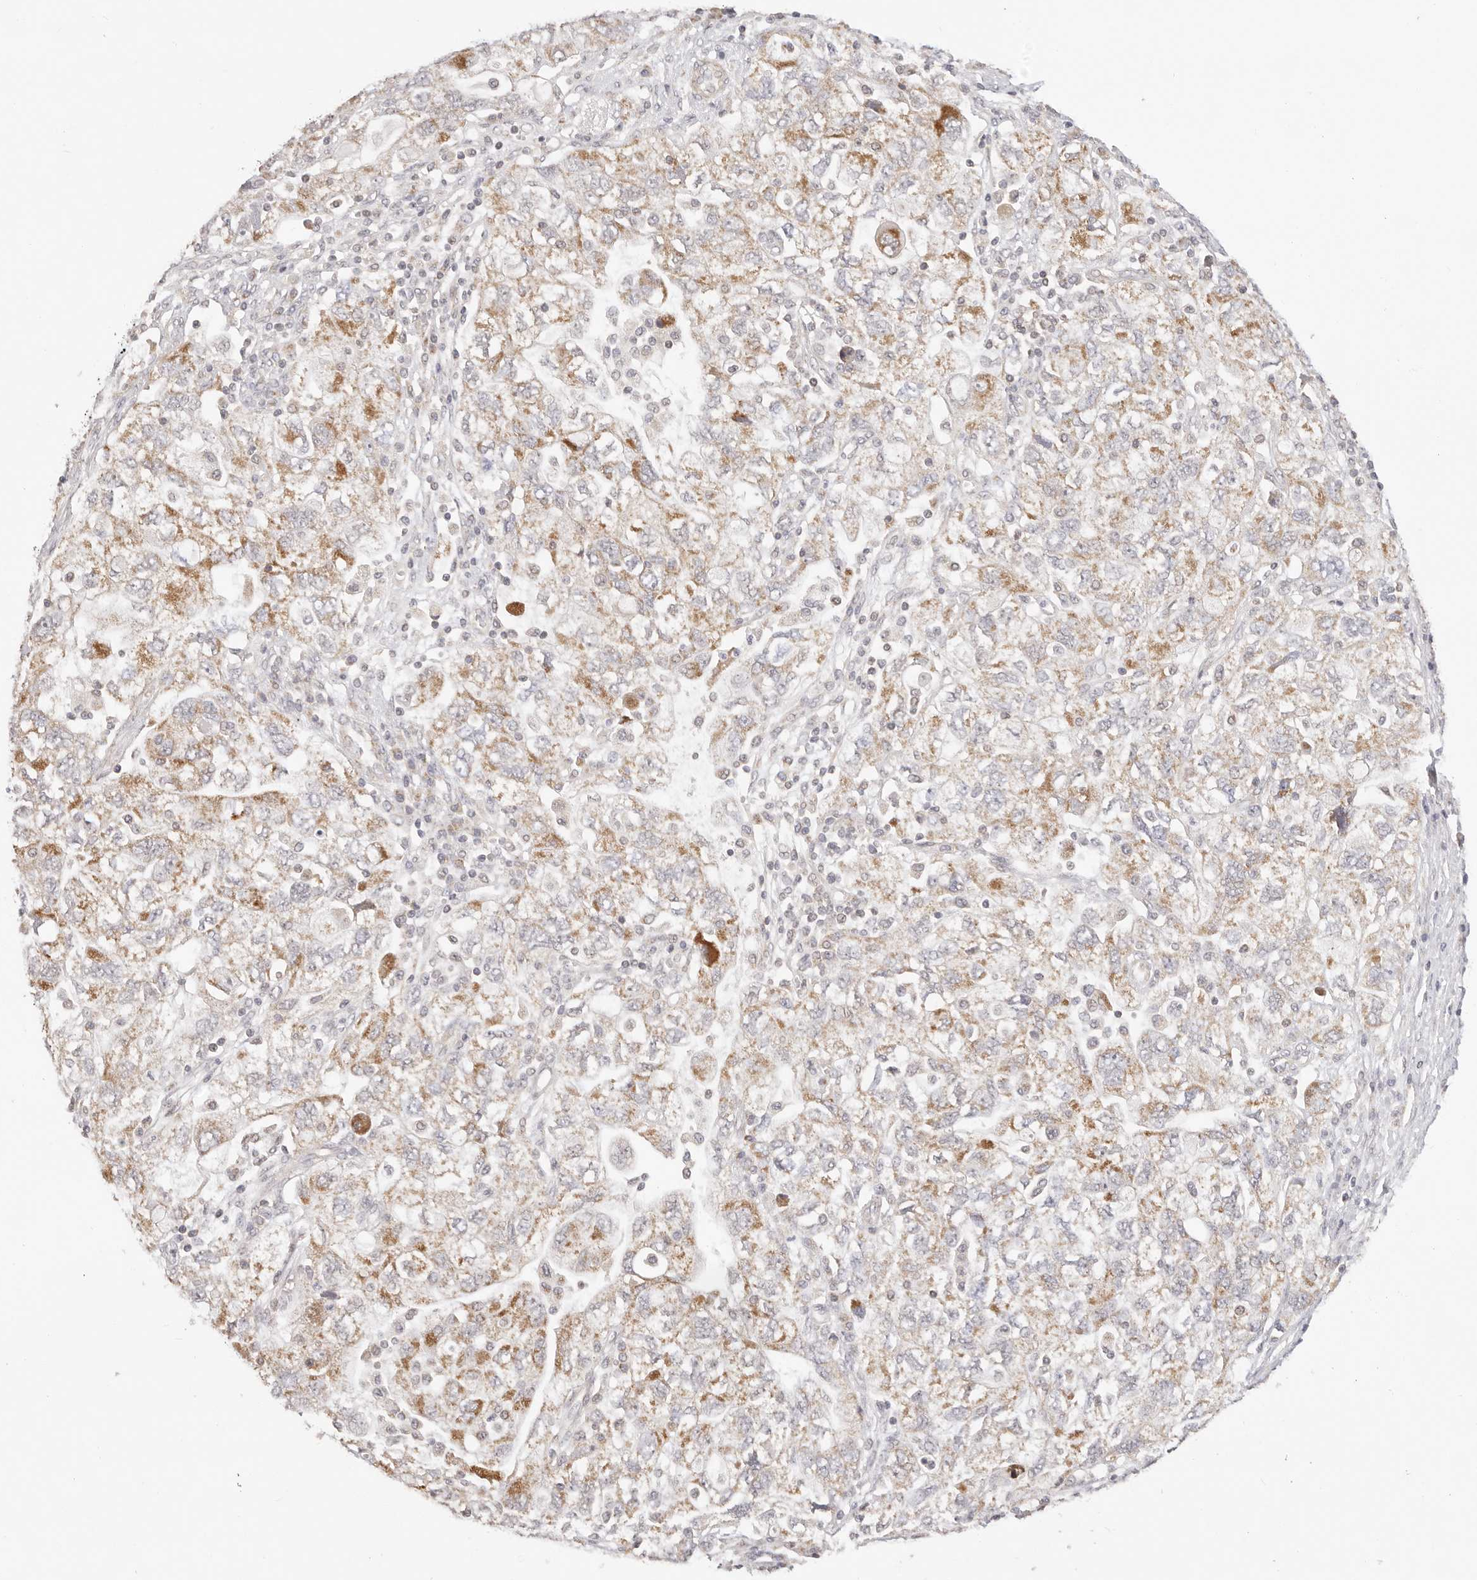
{"staining": {"intensity": "moderate", "quantity": "25%-75%", "location": "cytoplasmic/membranous"}, "tissue": "ovarian cancer", "cell_type": "Tumor cells", "image_type": "cancer", "snomed": [{"axis": "morphology", "description": "Carcinoma, NOS"}, {"axis": "morphology", "description": "Cystadenocarcinoma, serous, NOS"}, {"axis": "topography", "description": "Ovary"}], "caption": "Immunohistochemistry (IHC) (DAB (3,3'-diaminobenzidine)) staining of human ovarian cancer (serous cystadenocarcinoma) reveals moderate cytoplasmic/membranous protein positivity in approximately 25%-75% of tumor cells.", "gene": "KCMF1", "patient": {"sex": "female", "age": 69}}